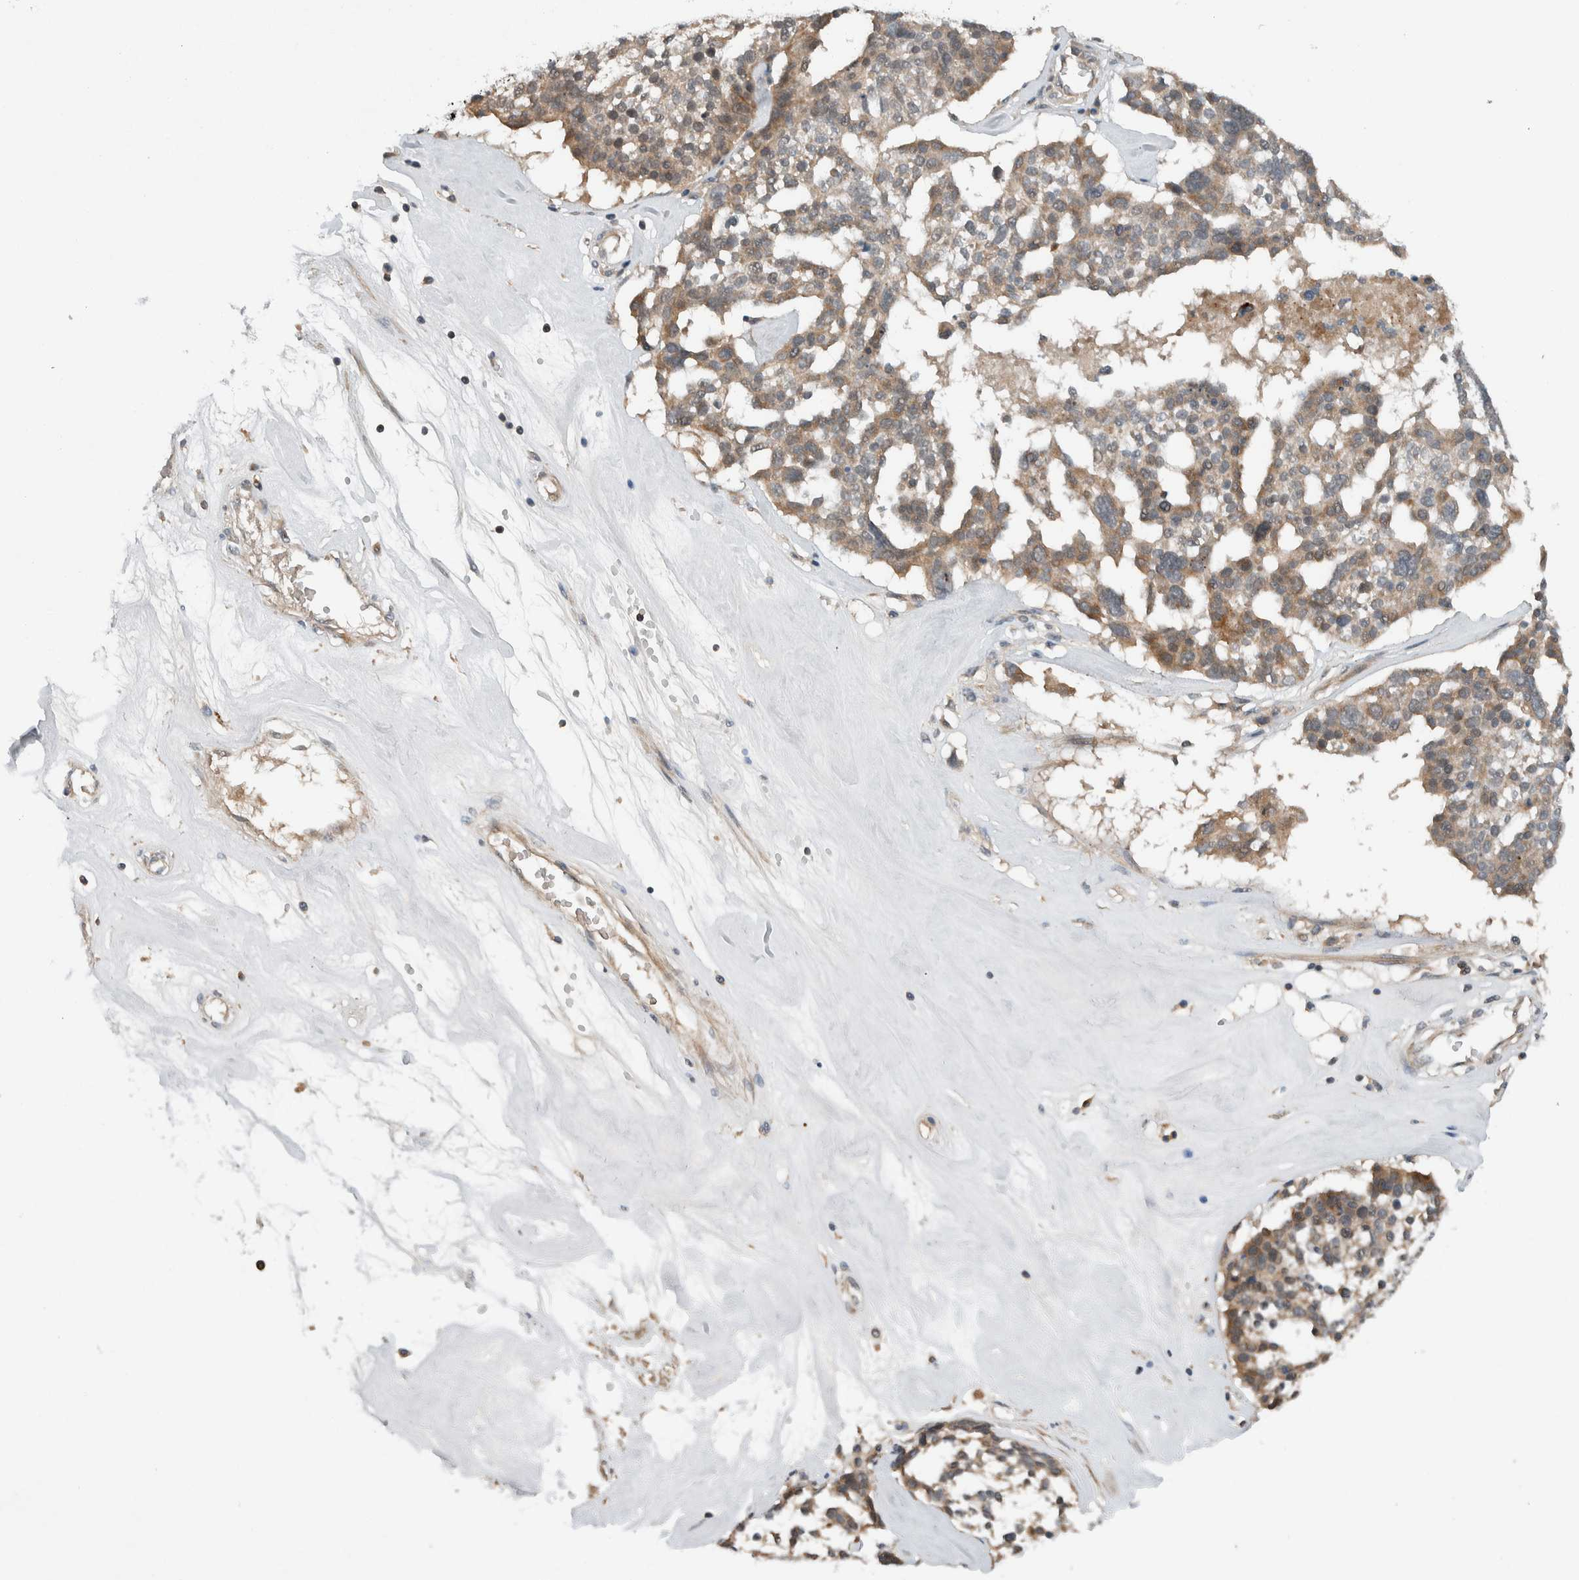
{"staining": {"intensity": "weak", "quantity": "25%-75%", "location": "cytoplasmic/membranous"}, "tissue": "ovarian cancer", "cell_type": "Tumor cells", "image_type": "cancer", "snomed": [{"axis": "morphology", "description": "Cystadenocarcinoma, serous, NOS"}, {"axis": "topography", "description": "Ovary"}], "caption": "This is a histology image of immunohistochemistry staining of ovarian serous cystadenocarcinoma, which shows weak staining in the cytoplasmic/membranous of tumor cells.", "gene": "ARMC7", "patient": {"sex": "female", "age": 59}}